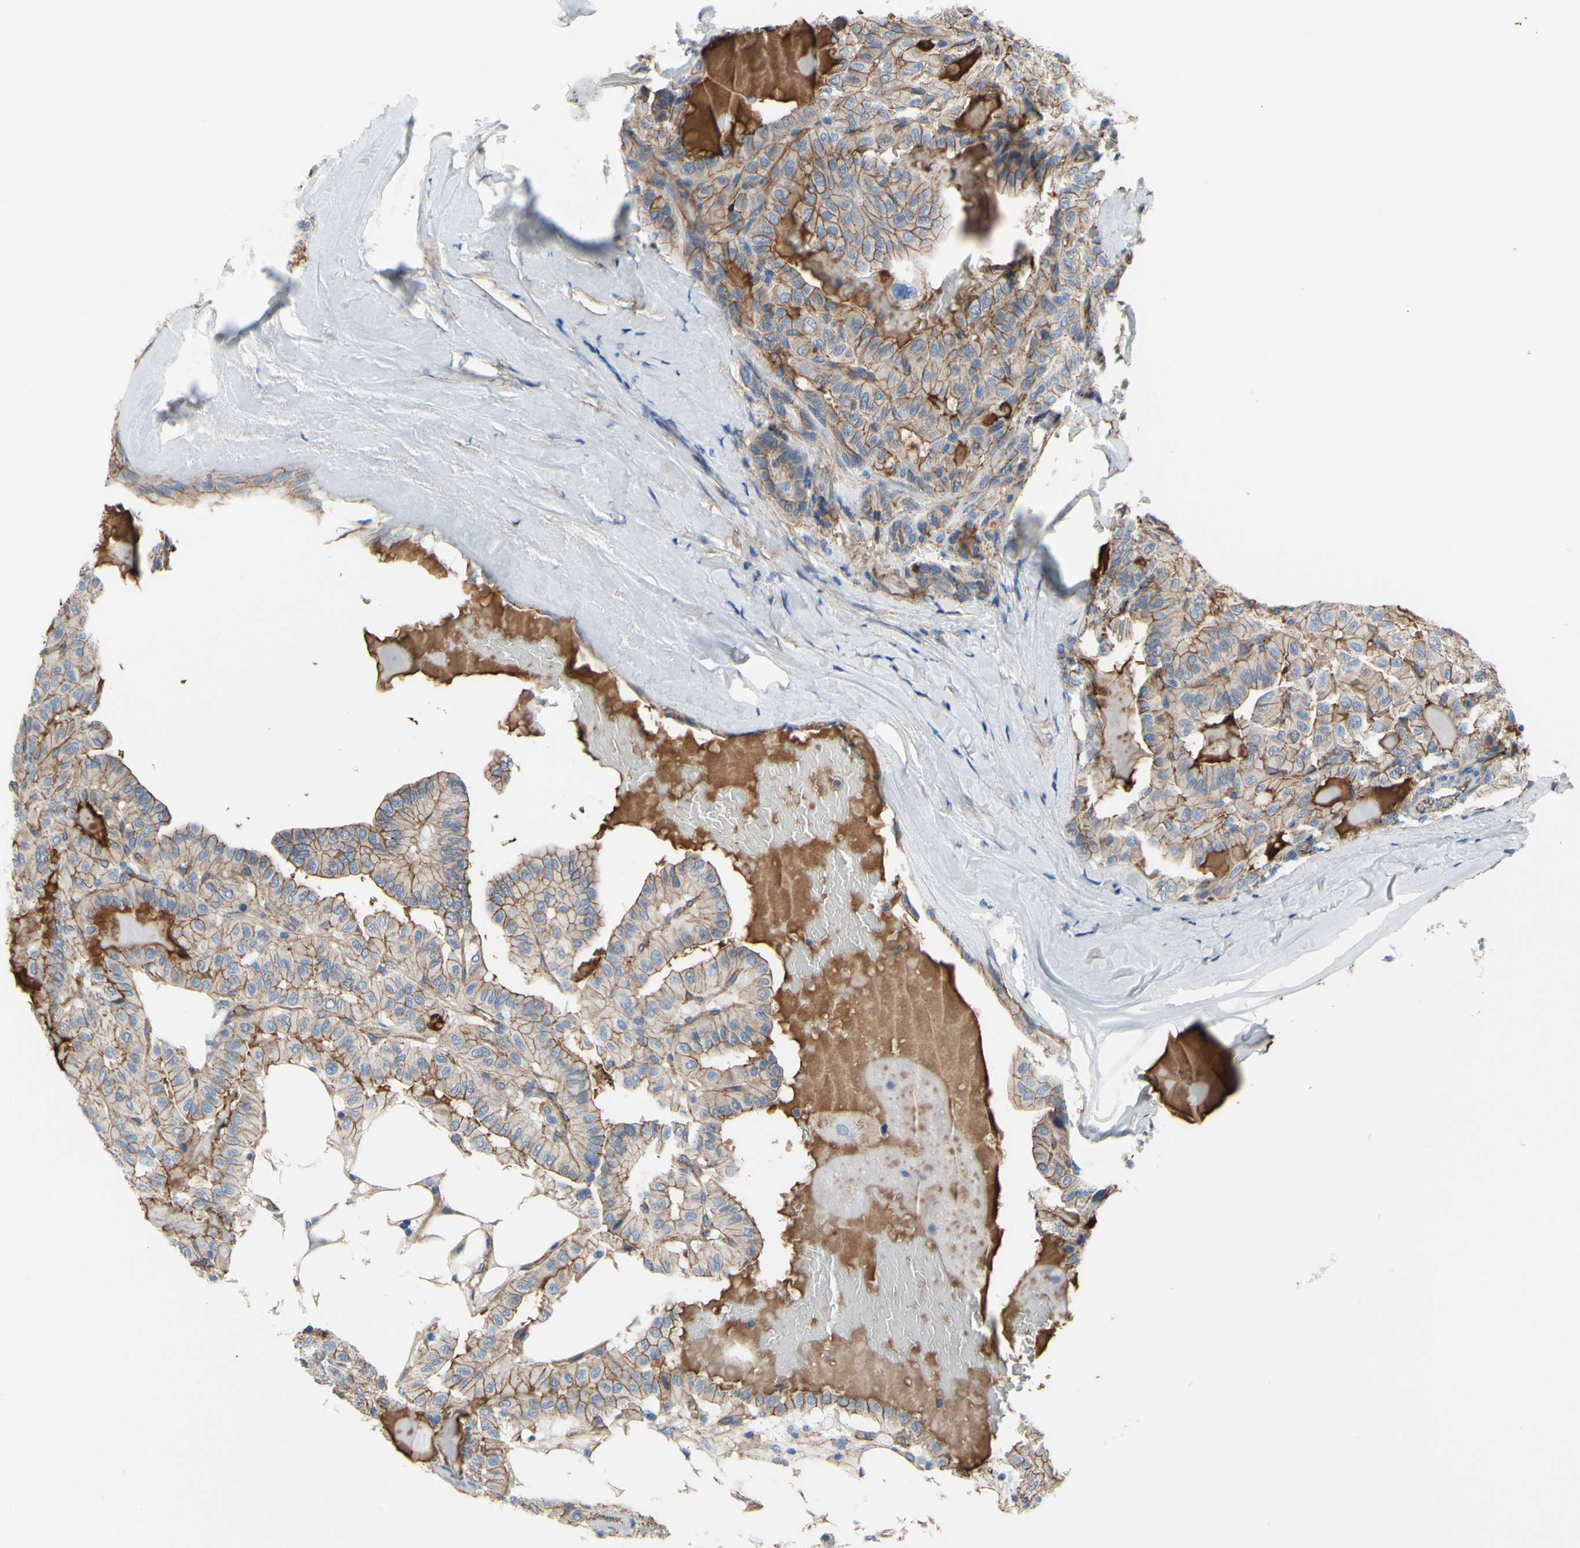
{"staining": {"intensity": "moderate", "quantity": ">75%", "location": "cytoplasmic/membranous"}, "tissue": "thyroid cancer", "cell_type": "Tumor cells", "image_type": "cancer", "snomed": [{"axis": "morphology", "description": "Papillary adenocarcinoma, NOS"}, {"axis": "topography", "description": "Thyroid gland"}], "caption": "A photomicrograph showing moderate cytoplasmic/membranous expression in approximately >75% of tumor cells in thyroid cancer (papillary adenocarcinoma), as visualized by brown immunohistochemical staining.", "gene": "TPBG", "patient": {"sex": "male", "age": 77}}